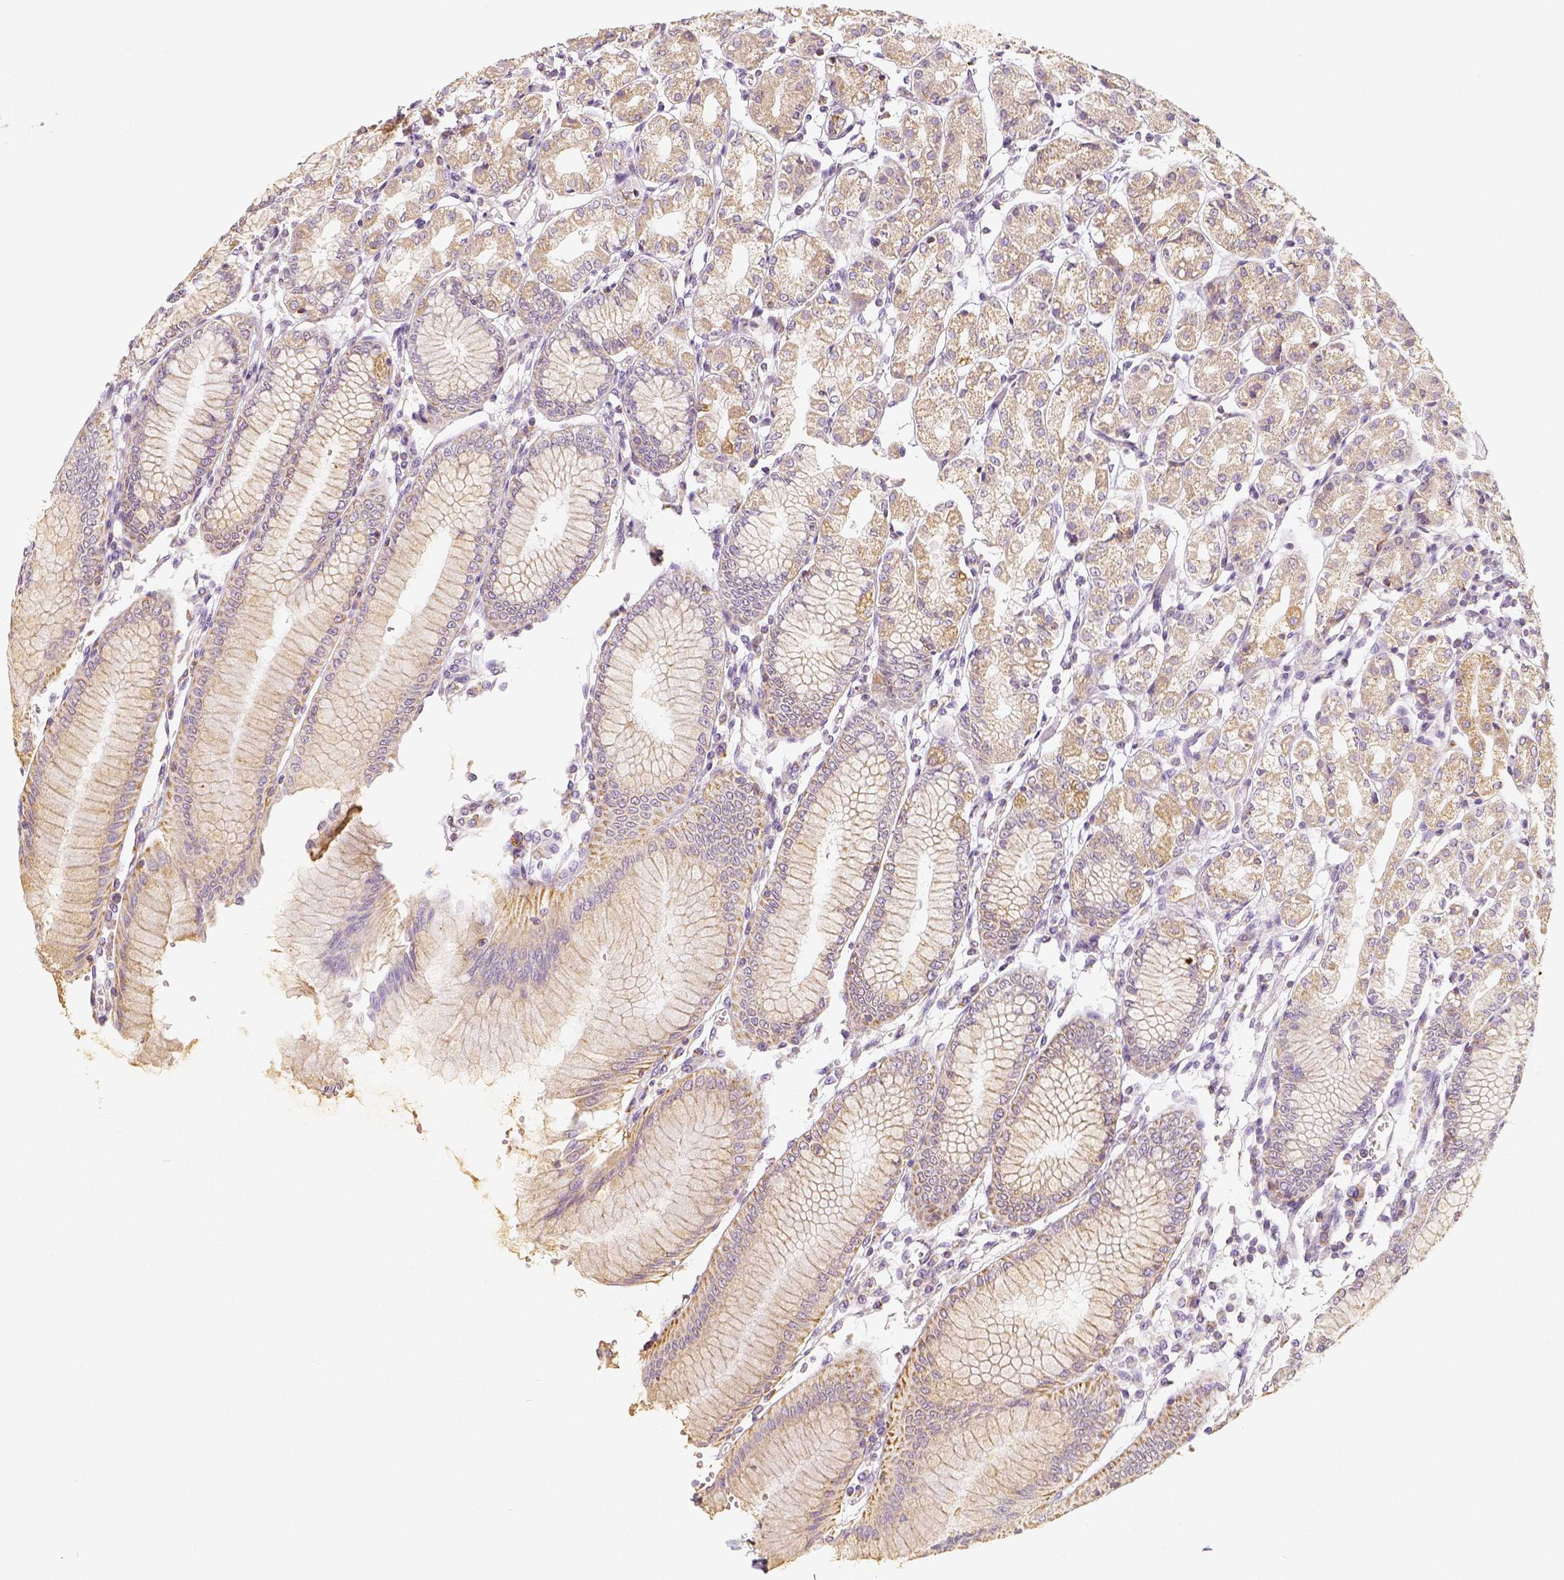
{"staining": {"intensity": "moderate", "quantity": "<25%", "location": "cytoplasmic/membranous"}, "tissue": "stomach", "cell_type": "Glandular cells", "image_type": "normal", "snomed": [{"axis": "morphology", "description": "Normal tissue, NOS"}, {"axis": "topography", "description": "Skeletal muscle"}, {"axis": "topography", "description": "Stomach"}], "caption": "DAB immunohistochemical staining of normal stomach displays moderate cytoplasmic/membranous protein positivity in about <25% of glandular cells. (Brightfield microscopy of DAB IHC at high magnification).", "gene": "PGAM5", "patient": {"sex": "female", "age": 57}}